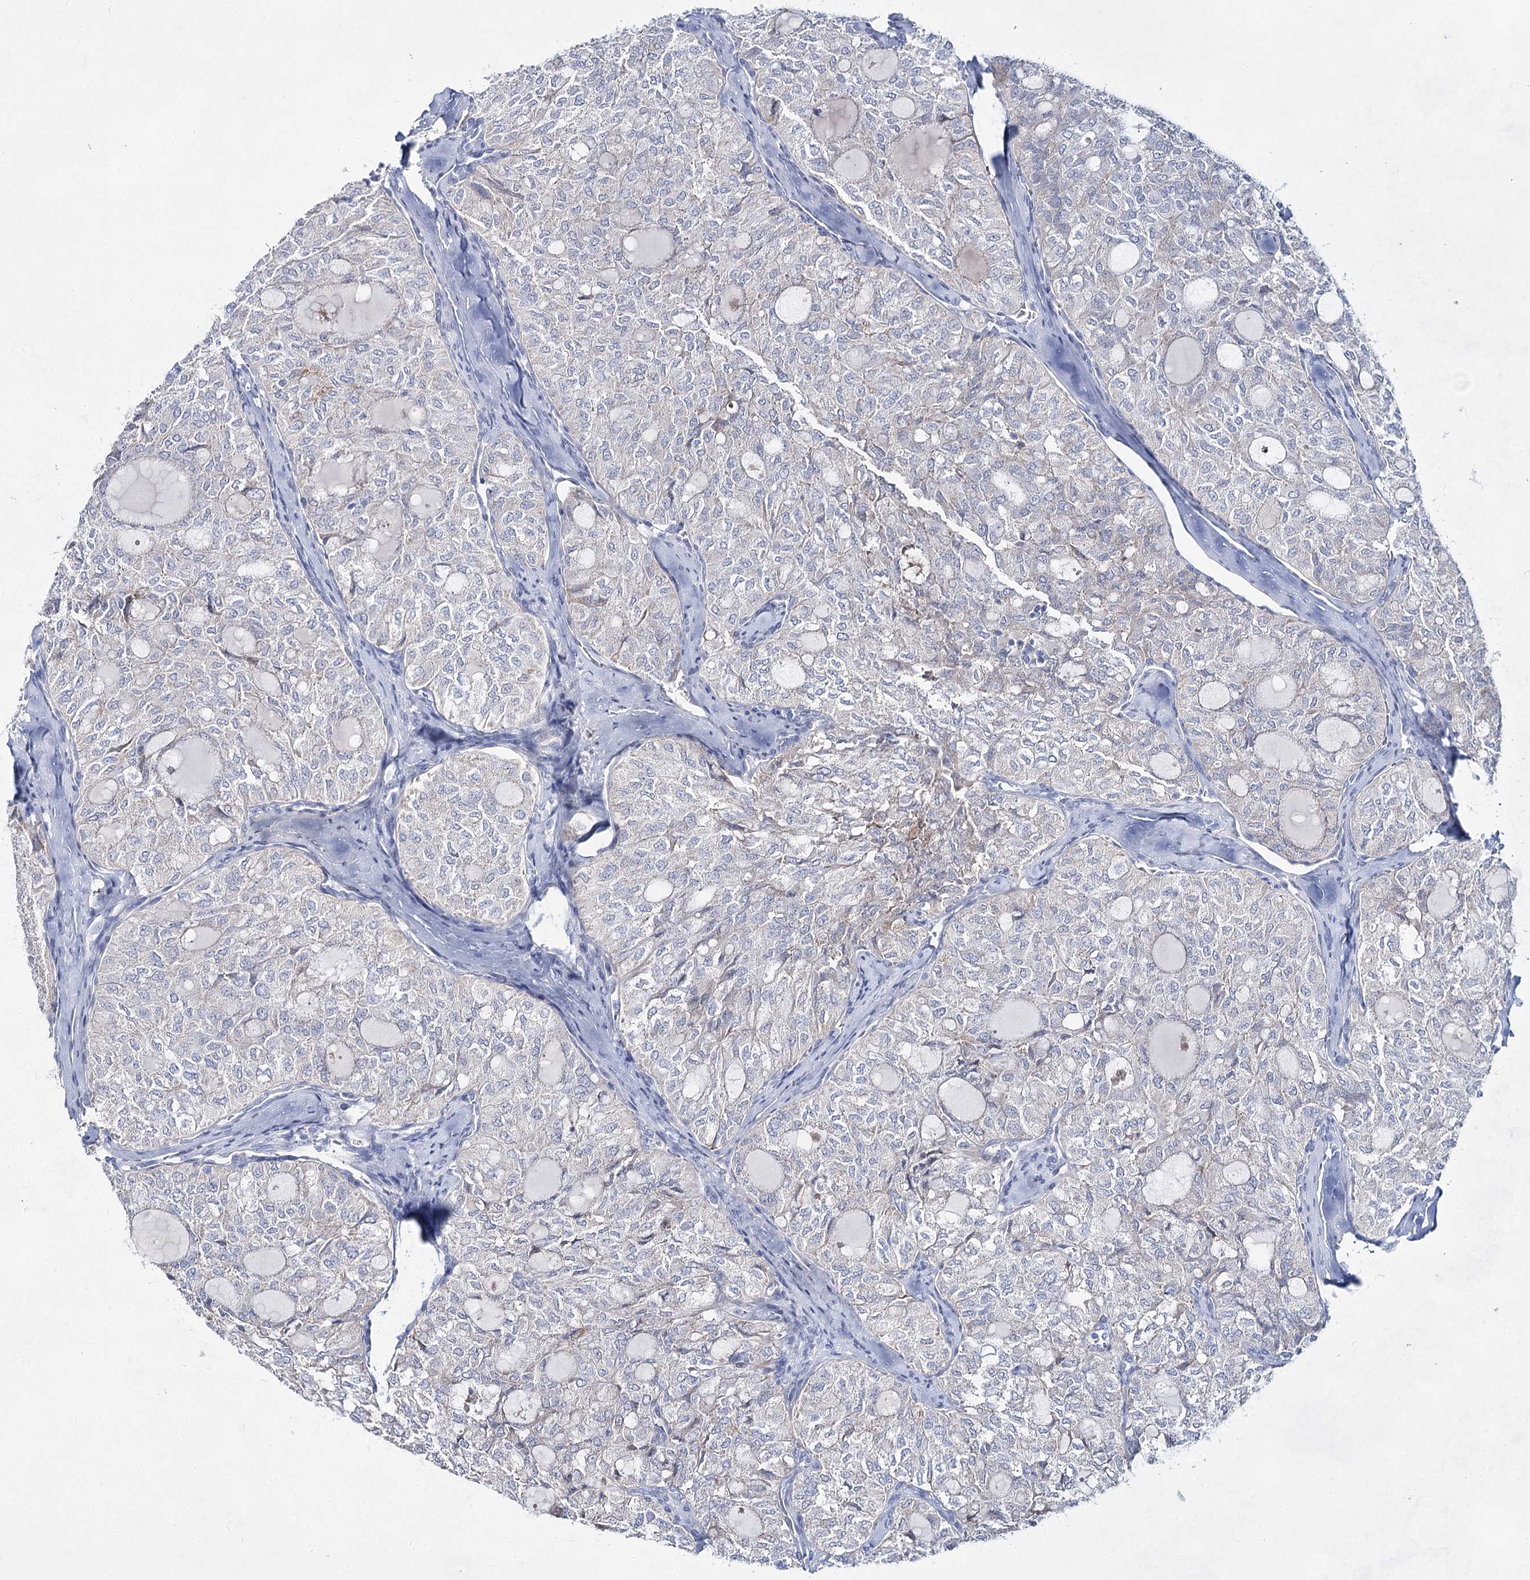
{"staining": {"intensity": "negative", "quantity": "none", "location": "none"}, "tissue": "thyroid cancer", "cell_type": "Tumor cells", "image_type": "cancer", "snomed": [{"axis": "morphology", "description": "Follicular adenoma carcinoma, NOS"}, {"axis": "topography", "description": "Thyroid gland"}], "caption": "A micrograph of thyroid cancer (follicular adenoma carcinoma) stained for a protein reveals no brown staining in tumor cells.", "gene": "BPHL", "patient": {"sex": "male", "age": 75}}